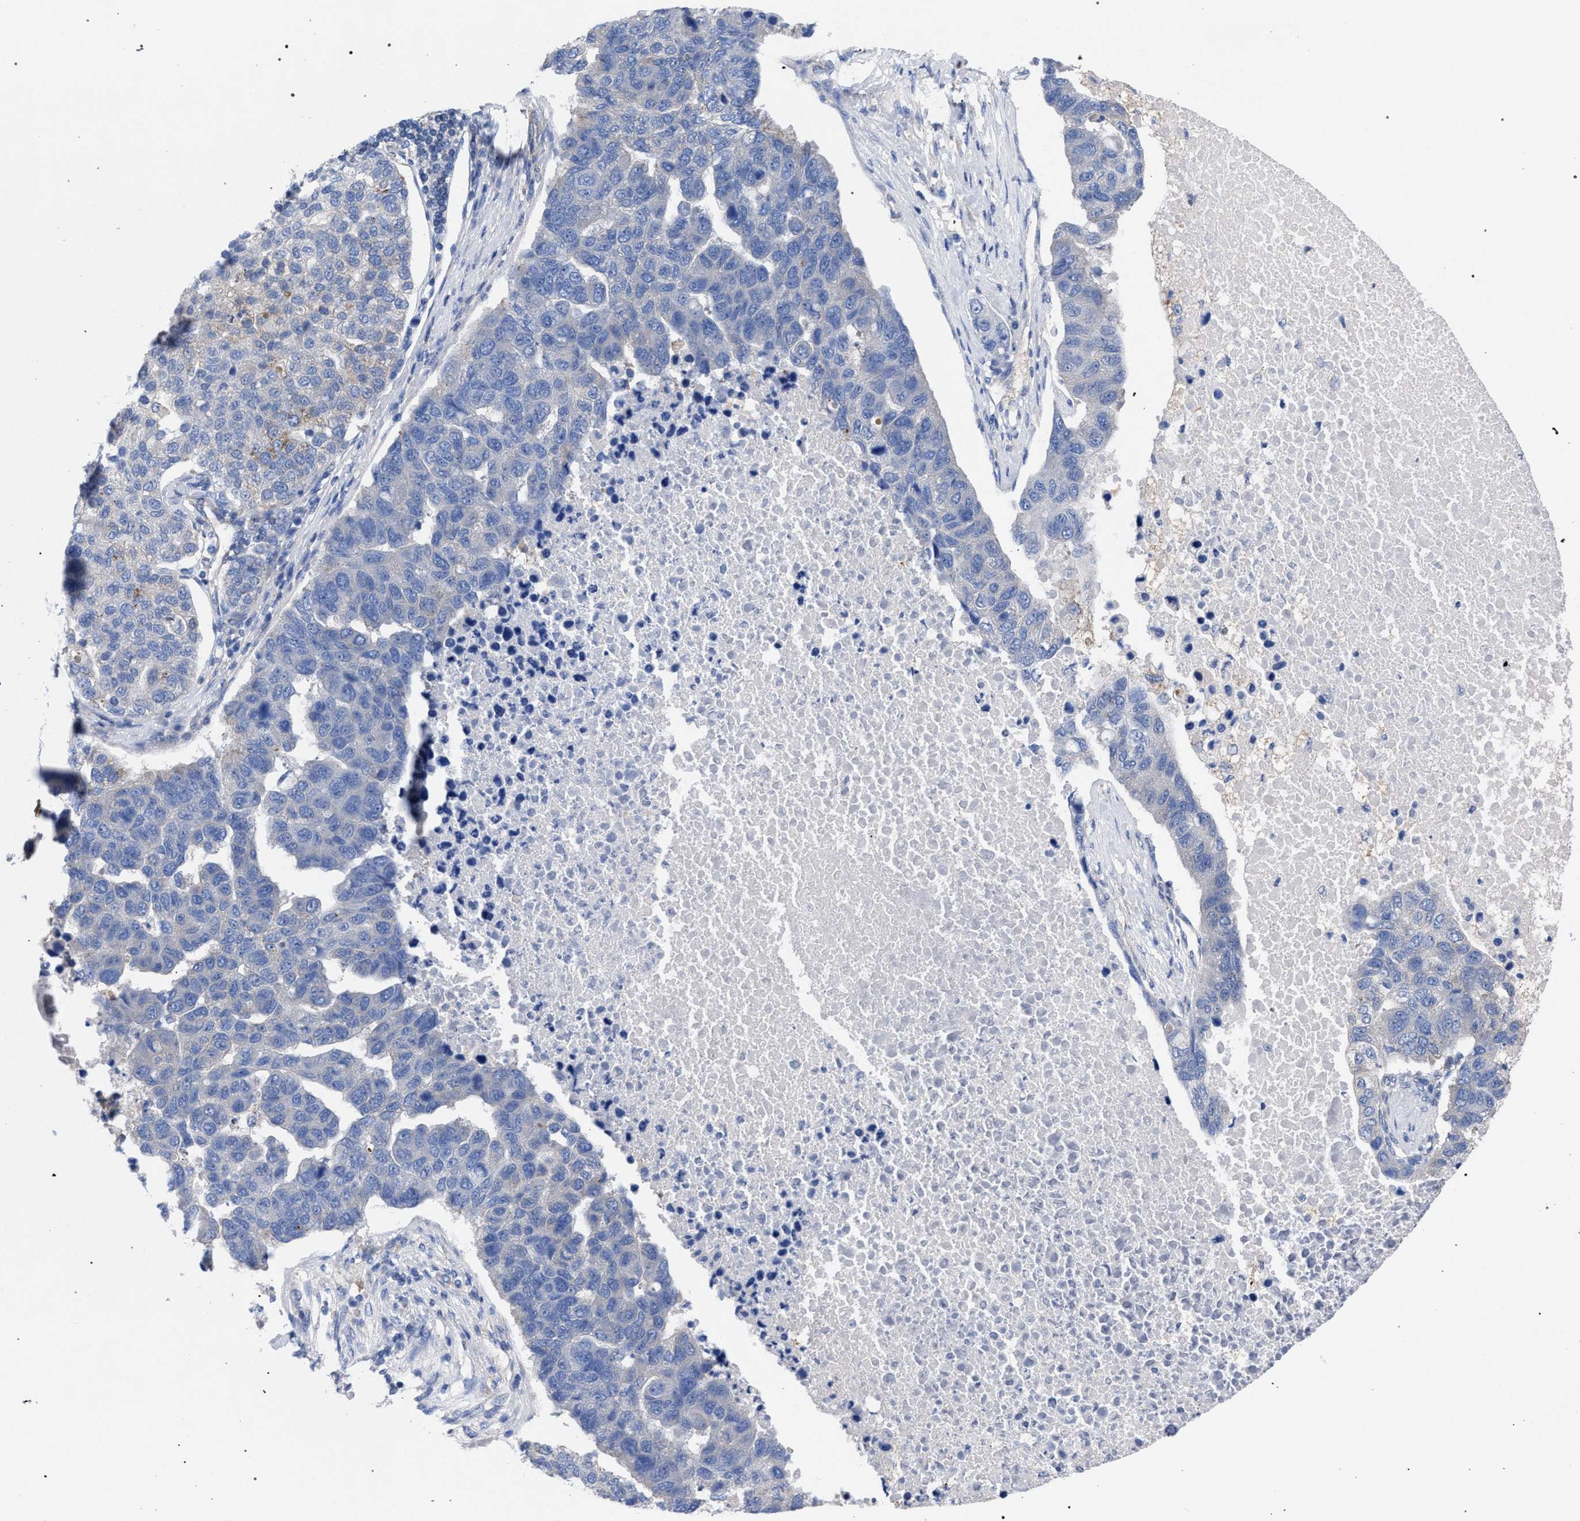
{"staining": {"intensity": "negative", "quantity": "none", "location": "none"}, "tissue": "pancreatic cancer", "cell_type": "Tumor cells", "image_type": "cancer", "snomed": [{"axis": "morphology", "description": "Adenocarcinoma, NOS"}, {"axis": "topography", "description": "Pancreas"}], "caption": "This is a photomicrograph of immunohistochemistry (IHC) staining of pancreatic cancer (adenocarcinoma), which shows no expression in tumor cells. (Immunohistochemistry (ihc), brightfield microscopy, high magnification).", "gene": "GMPR", "patient": {"sex": "female", "age": 61}}